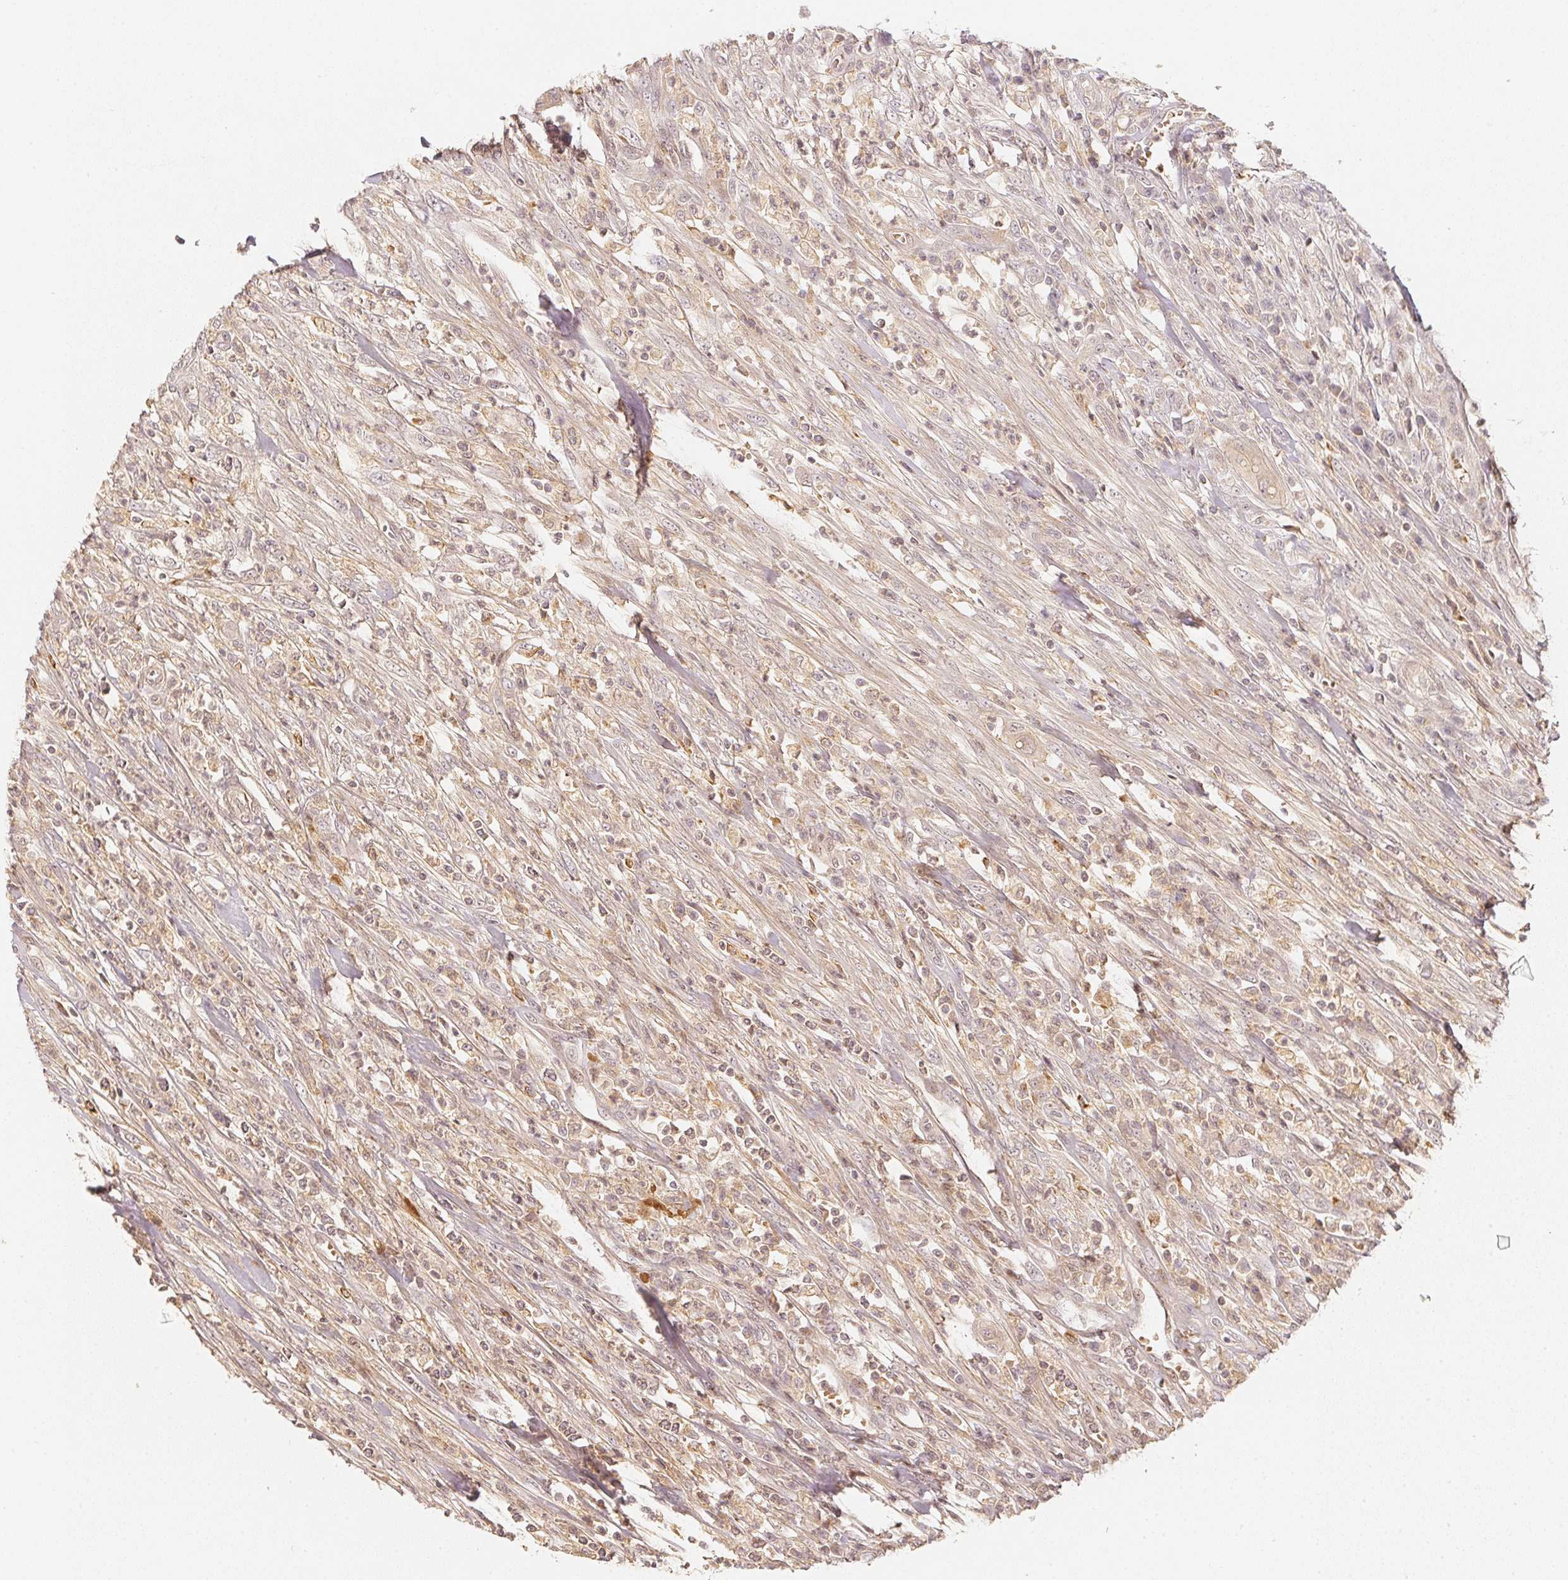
{"staining": {"intensity": "negative", "quantity": "none", "location": "none"}, "tissue": "colorectal cancer", "cell_type": "Tumor cells", "image_type": "cancer", "snomed": [{"axis": "morphology", "description": "Adenocarcinoma, NOS"}, {"axis": "topography", "description": "Colon"}], "caption": "This is a micrograph of immunohistochemistry staining of colorectal cancer, which shows no positivity in tumor cells. (DAB IHC with hematoxylin counter stain).", "gene": "SERPINE1", "patient": {"sex": "male", "age": 65}}